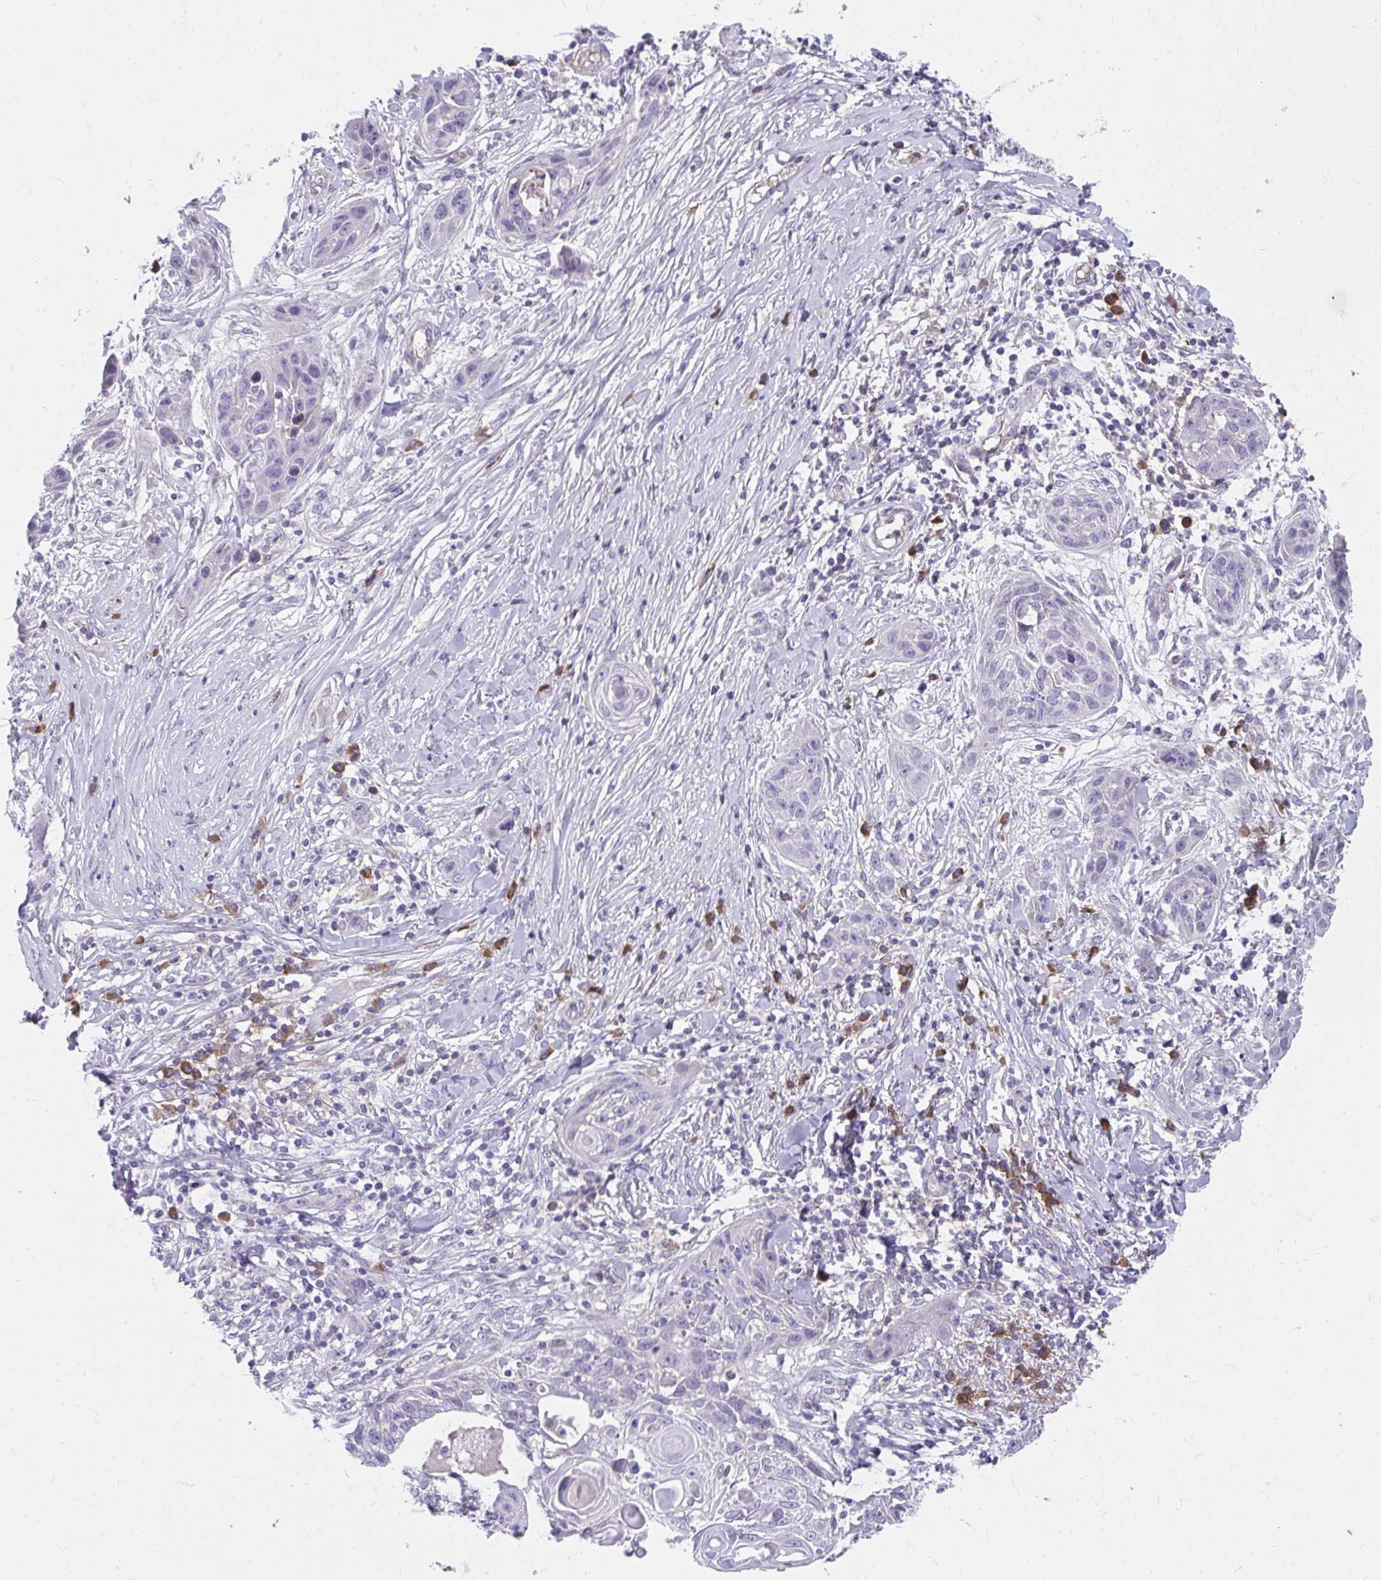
{"staining": {"intensity": "negative", "quantity": "none", "location": "none"}, "tissue": "skin cancer", "cell_type": "Tumor cells", "image_type": "cancer", "snomed": [{"axis": "morphology", "description": "Squamous cell carcinoma, NOS"}, {"axis": "topography", "description": "Skin"}, {"axis": "topography", "description": "Vulva"}], "caption": "Immunohistochemistry micrograph of human skin squamous cell carcinoma stained for a protein (brown), which reveals no expression in tumor cells. (DAB immunohistochemistry visualized using brightfield microscopy, high magnification).", "gene": "SLAMF7", "patient": {"sex": "female", "age": 83}}